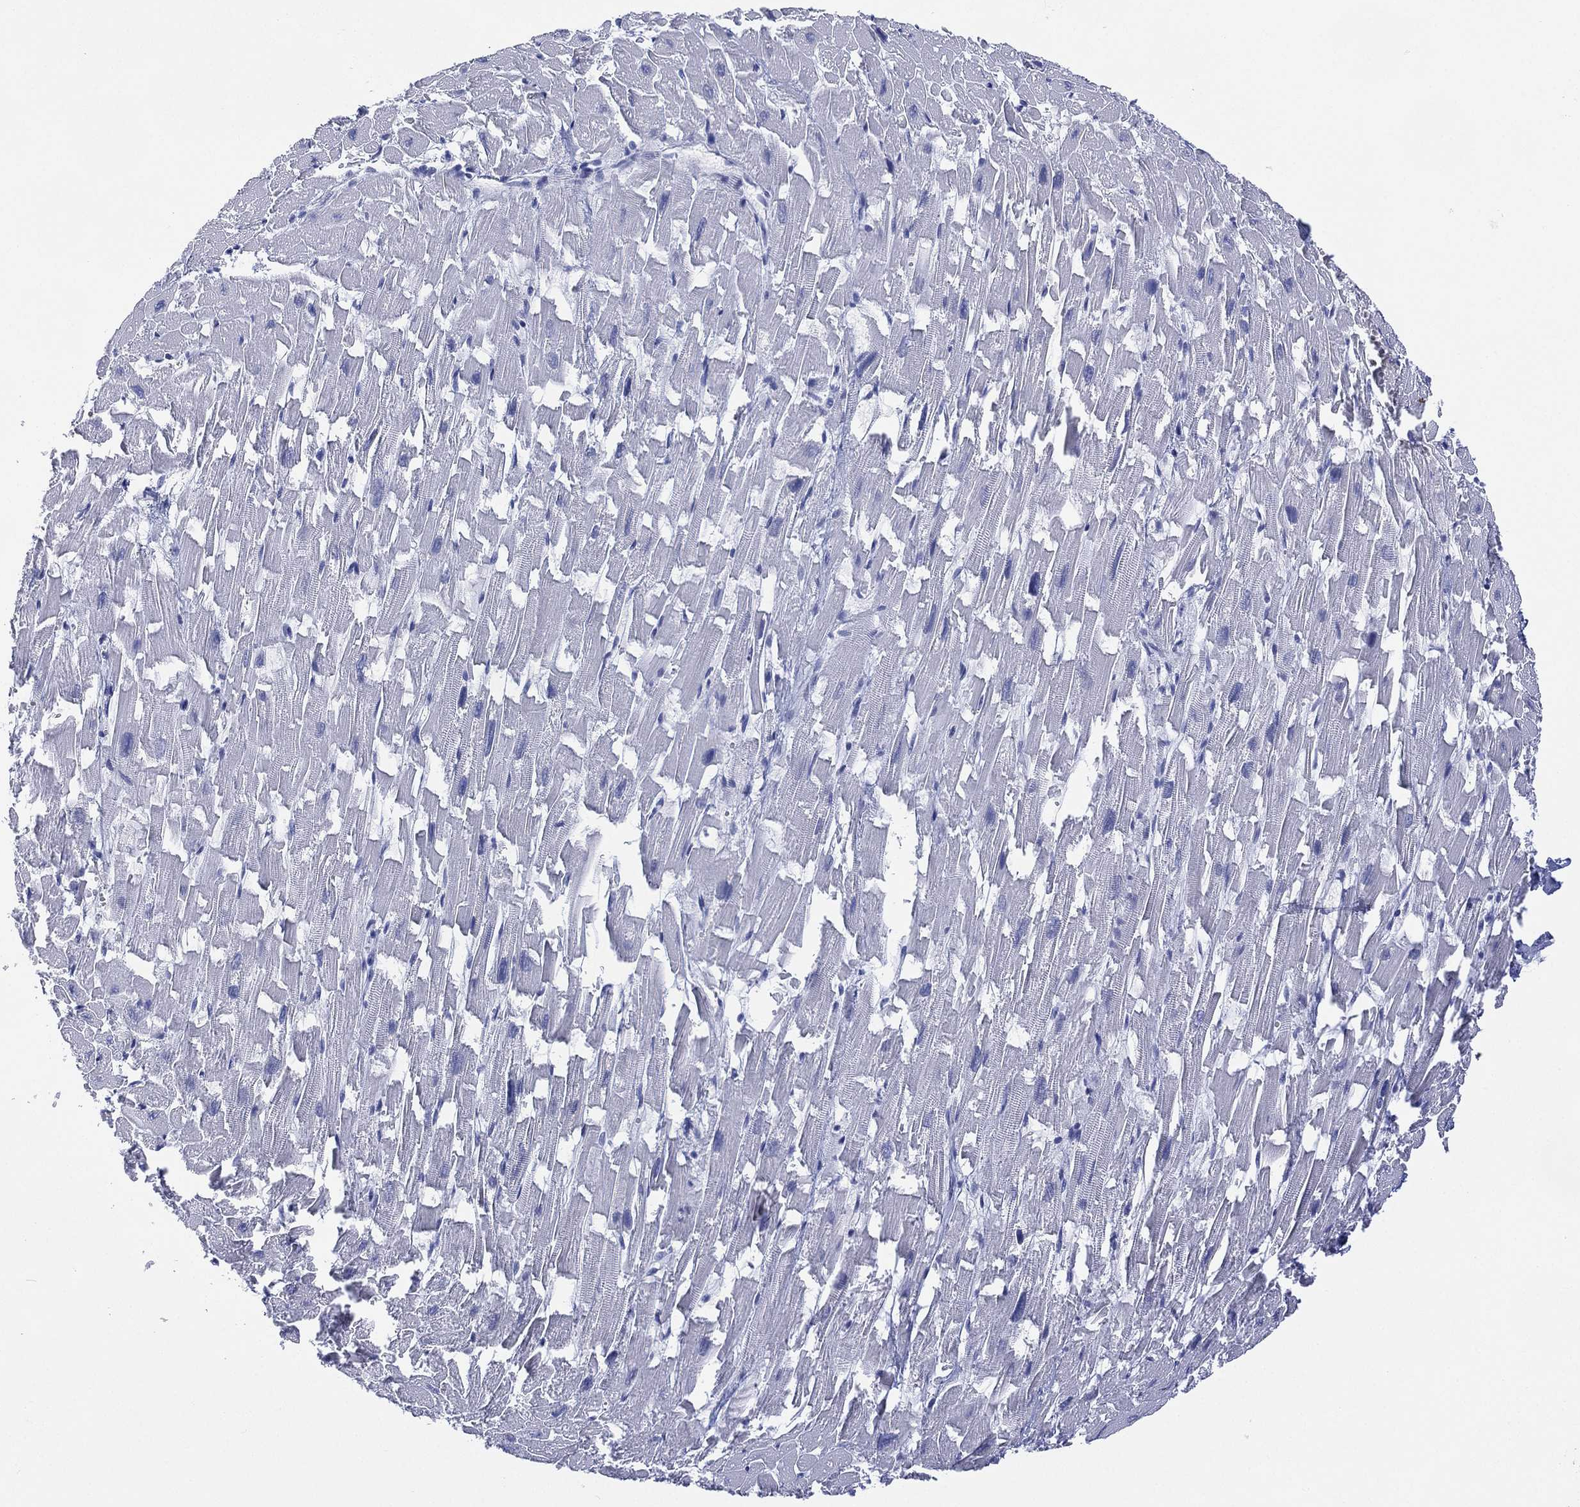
{"staining": {"intensity": "negative", "quantity": "none", "location": "none"}, "tissue": "heart muscle", "cell_type": "Cardiomyocytes", "image_type": "normal", "snomed": [{"axis": "morphology", "description": "Normal tissue, NOS"}, {"axis": "topography", "description": "Heart"}], "caption": "Immunohistochemical staining of benign heart muscle displays no significant positivity in cardiomyocytes.", "gene": "DSG1", "patient": {"sex": "female", "age": 64}}